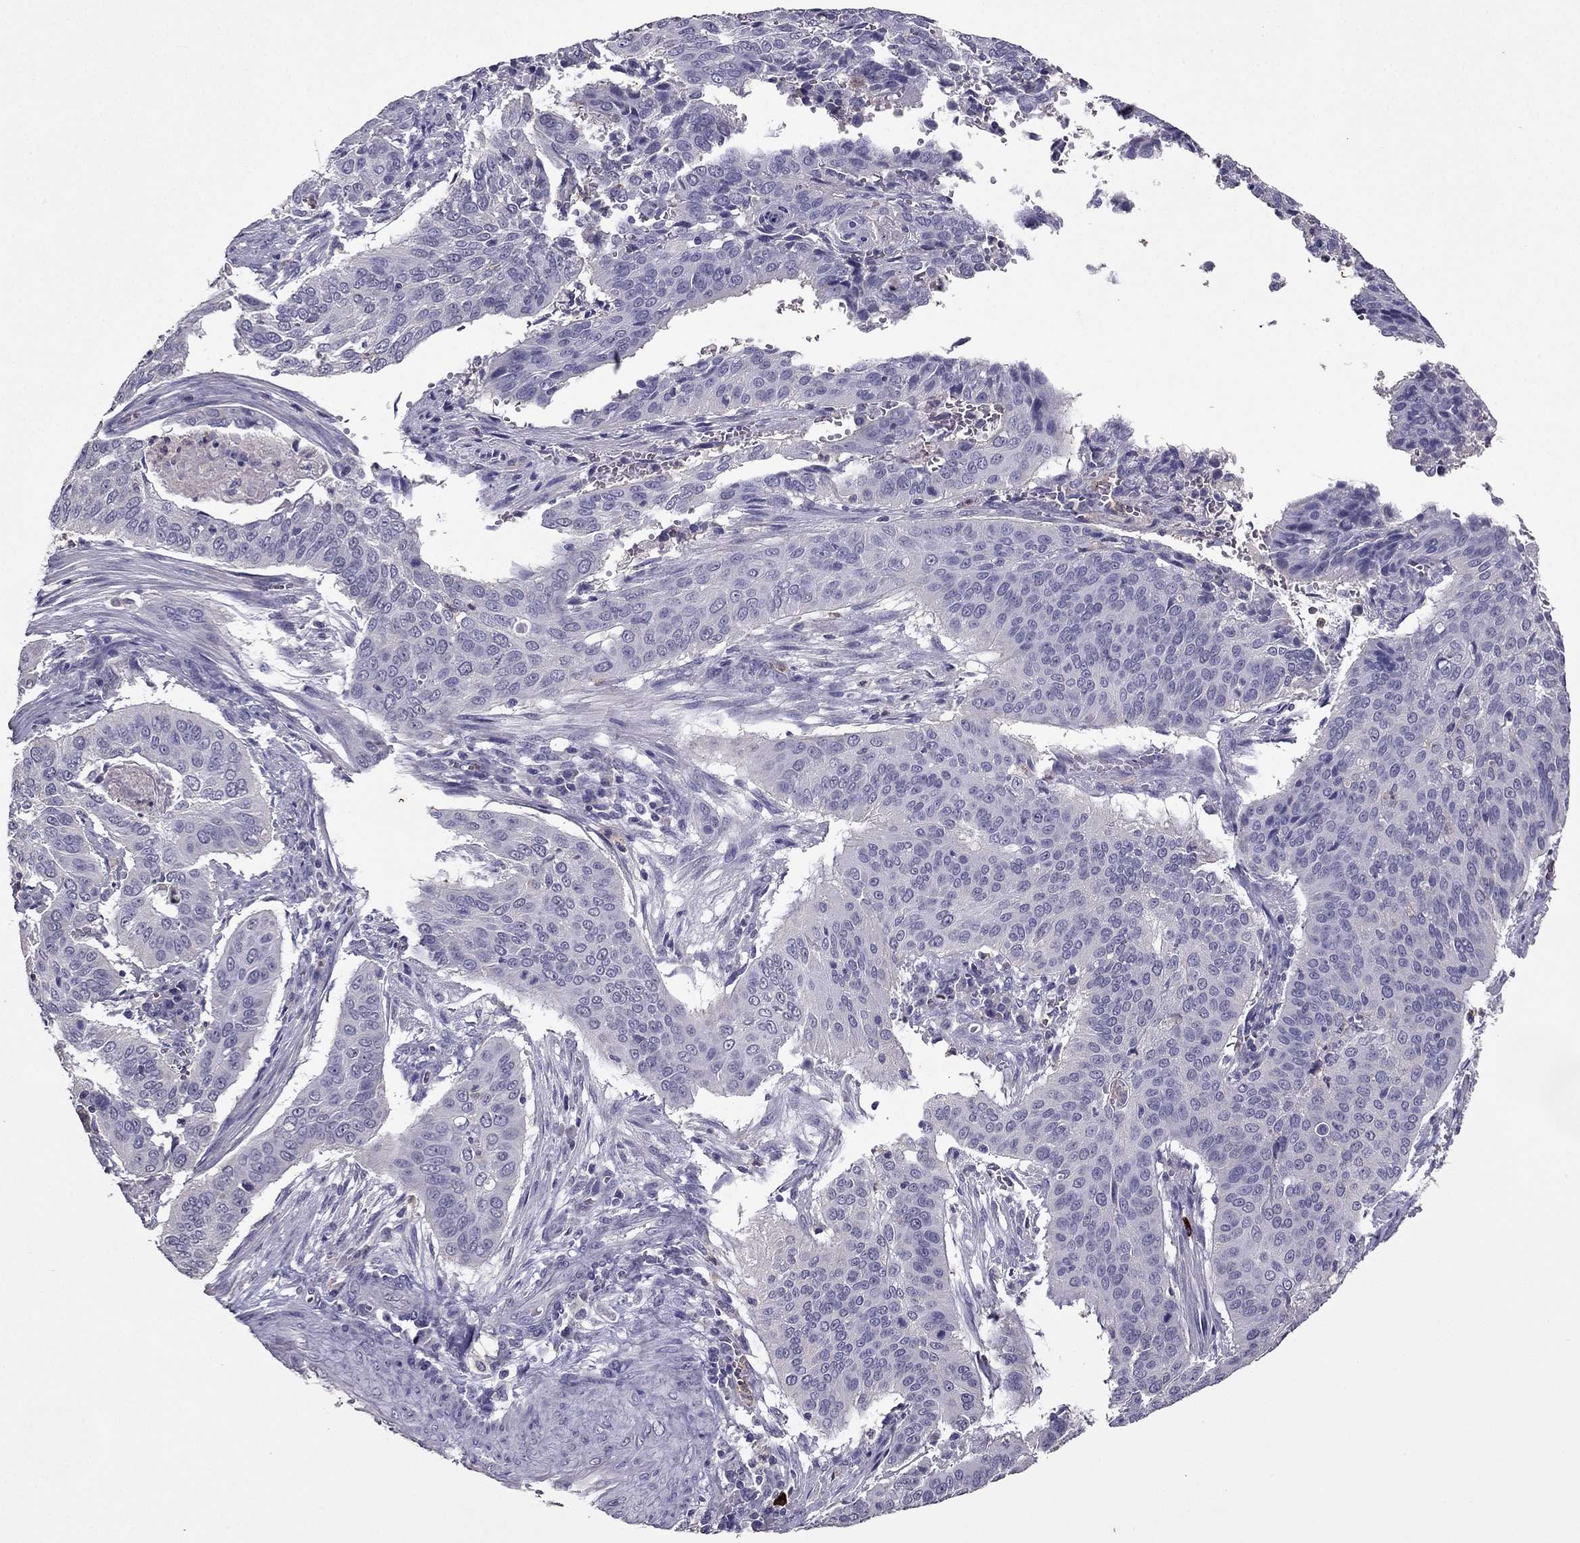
{"staining": {"intensity": "negative", "quantity": "none", "location": "none"}, "tissue": "cervical cancer", "cell_type": "Tumor cells", "image_type": "cancer", "snomed": [{"axis": "morphology", "description": "Squamous cell carcinoma, NOS"}, {"axis": "topography", "description": "Cervix"}], "caption": "Human cervical cancer stained for a protein using immunohistochemistry exhibits no positivity in tumor cells.", "gene": "RFLNB", "patient": {"sex": "female", "age": 39}}